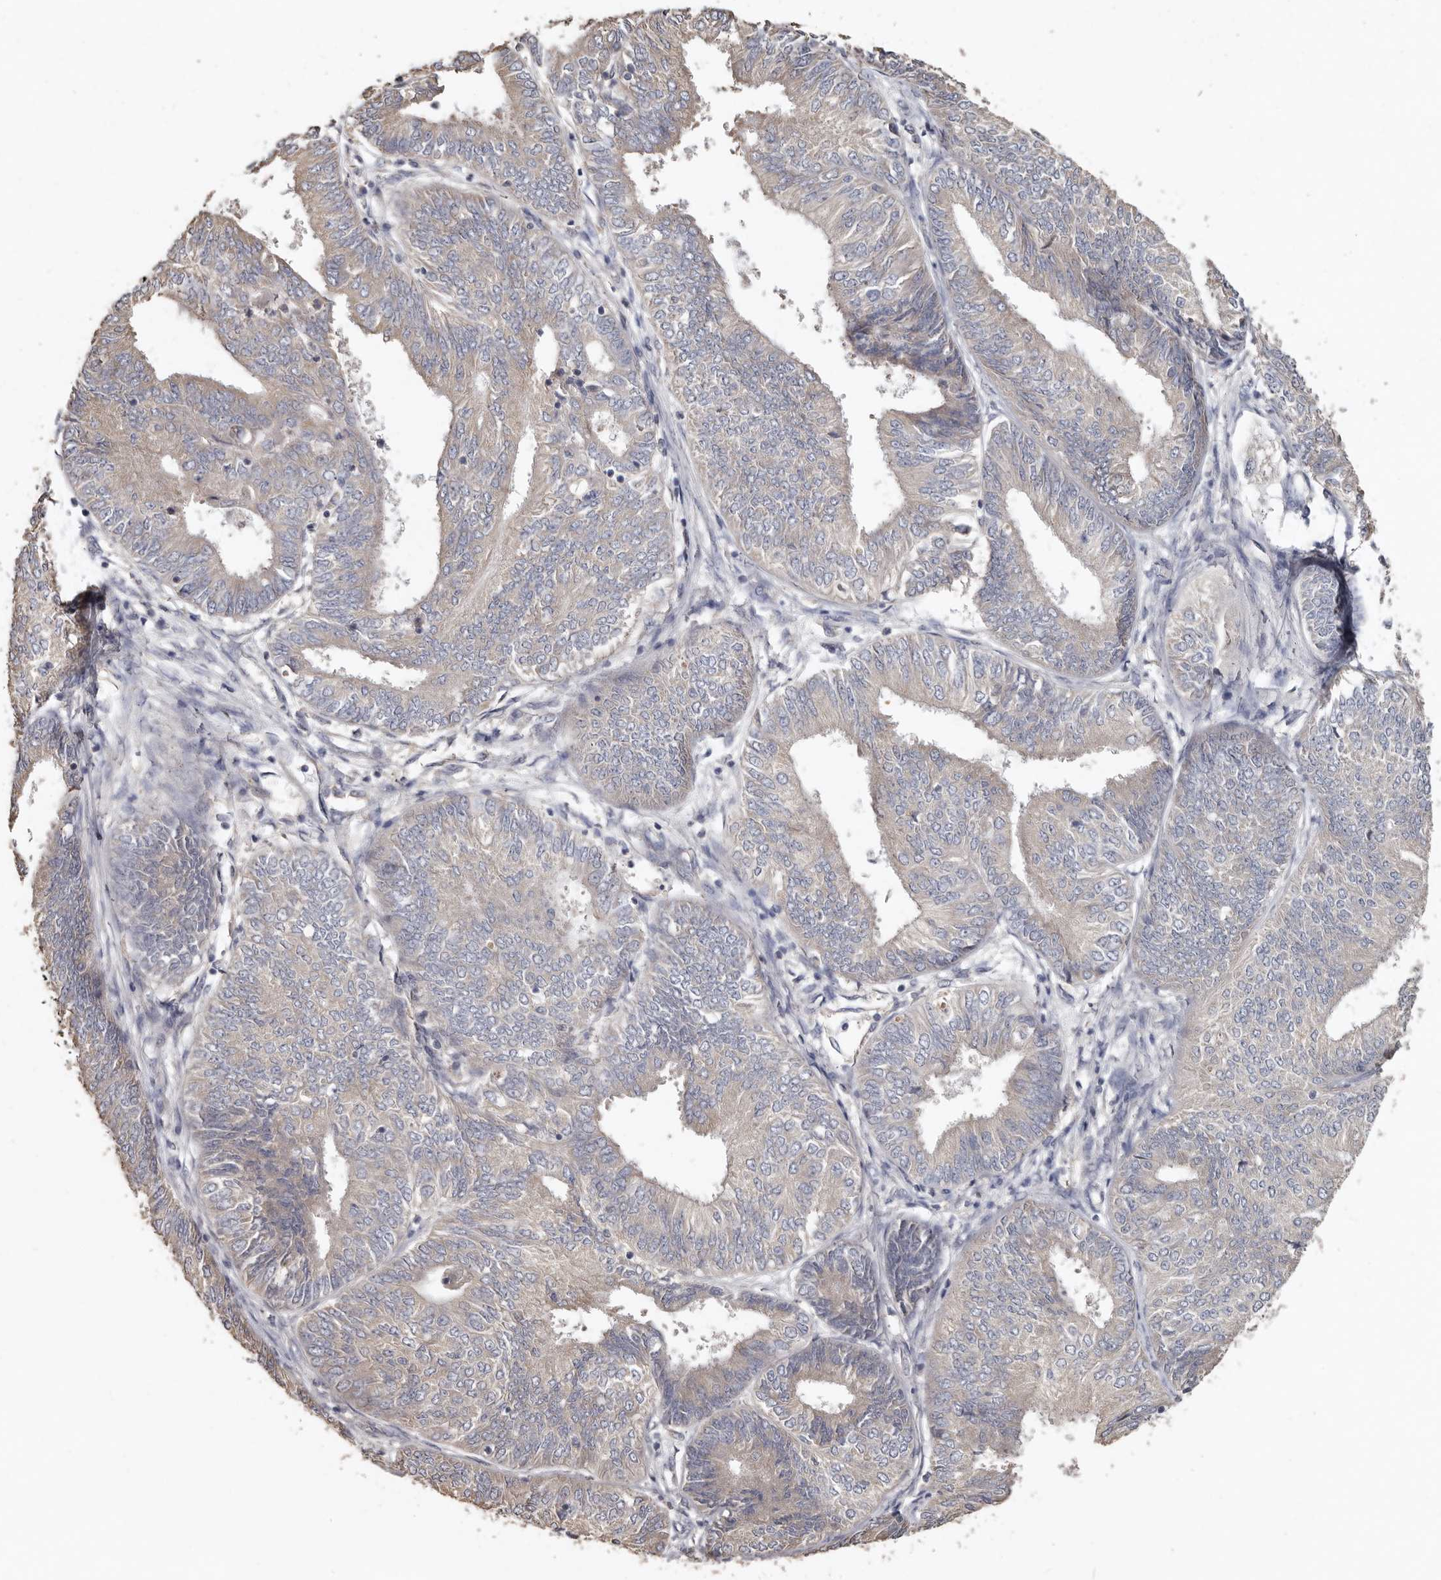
{"staining": {"intensity": "weak", "quantity": "25%-75%", "location": "cytoplasmic/membranous"}, "tissue": "endometrial cancer", "cell_type": "Tumor cells", "image_type": "cancer", "snomed": [{"axis": "morphology", "description": "Adenocarcinoma, NOS"}, {"axis": "topography", "description": "Endometrium"}], "caption": "Immunohistochemistry (IHC) (DAB) staining of endometrial cancer shows weak cytoplasmic/membranous protein staining in about 25%-75% of tumor cells.", "gene": "FLCN", "patient": {"sex": "female", "age": 58}}